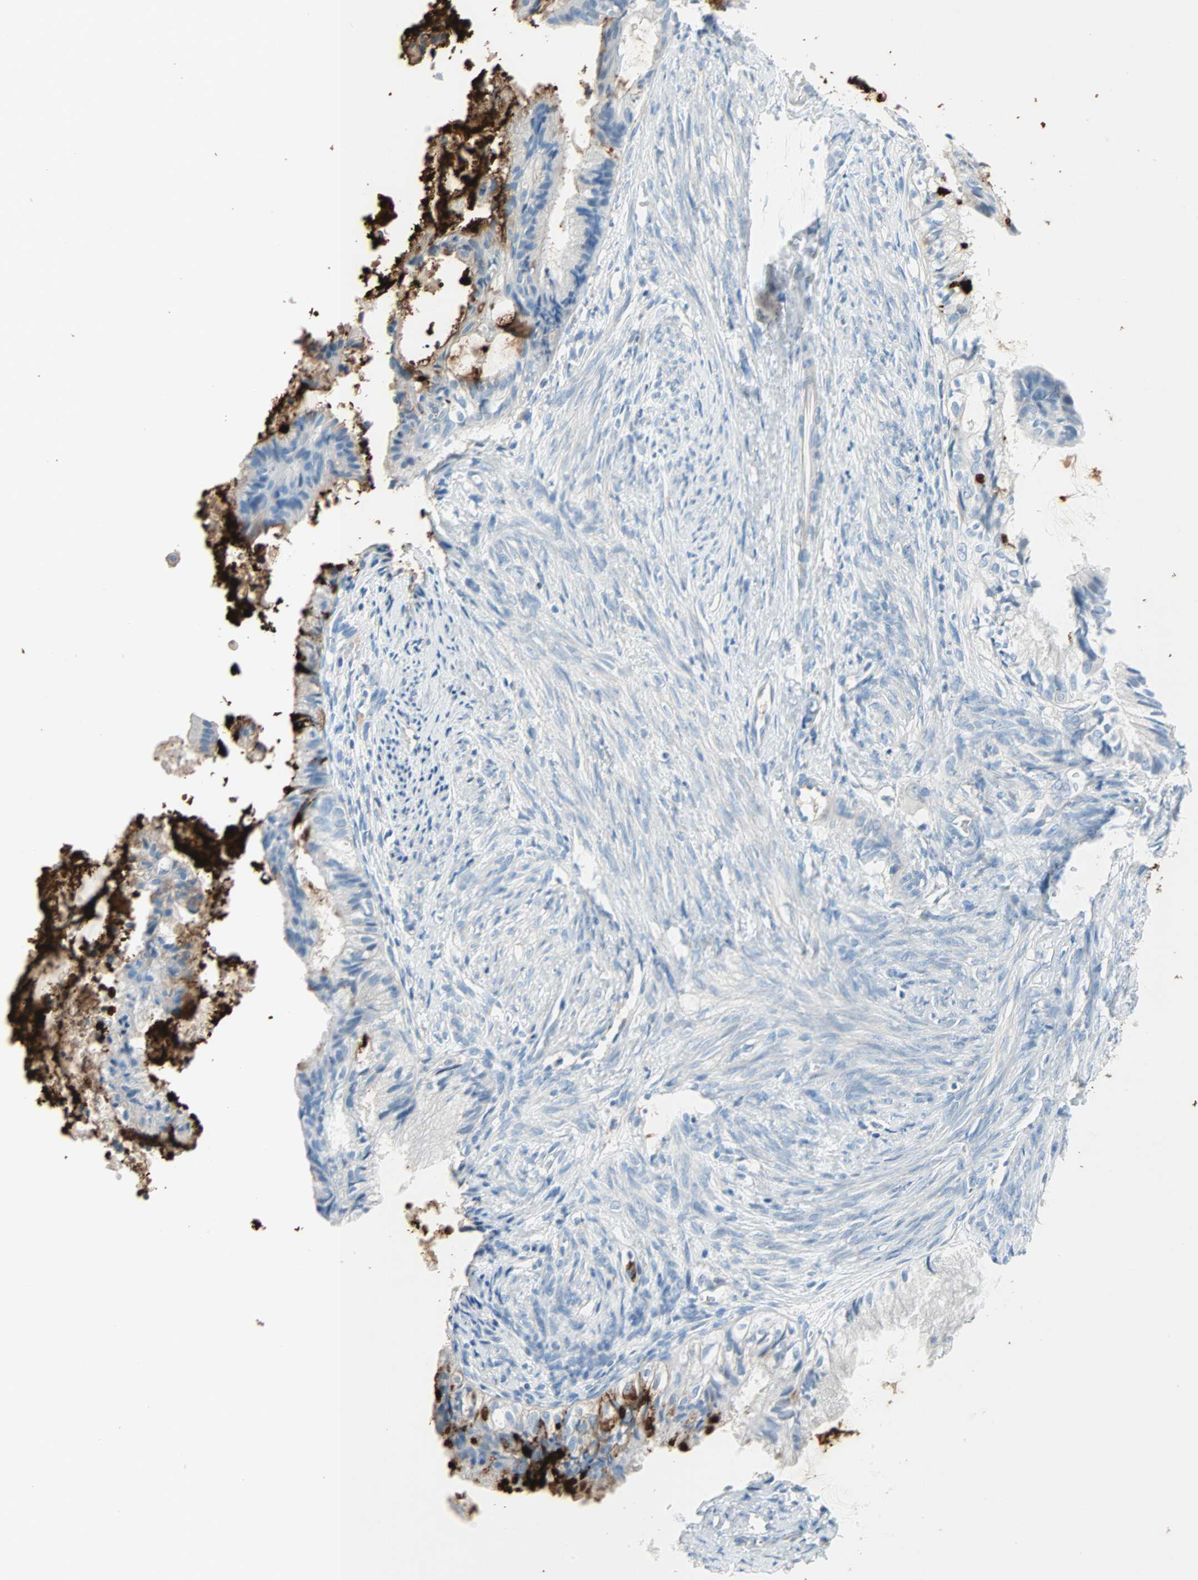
{"staining": {"intensity": "strong", "quantity": "<25%", "location": "cytoplasmic/membranous"}, "tissue": "cervical cancer", "cell_type": "Tumor cells", "image_type": "cancer", "snomed": [{"axis": "morphology", "description": "Normal tissue, NOS"}, {"axis": "morphology", "description": "Adenocarcinoma, NOS"}, {"axis": "topography", "description": "Cervix"}, {"axis": "topography", "description": "Endometrium"}], "caption": "Tumor cells exhibit strong cytoplasmic/membranous positivity in approximately <25% of cells in cervical cancer.", "gene": "CLEC4A", "patient": {"sex": "female", "age": 86}}